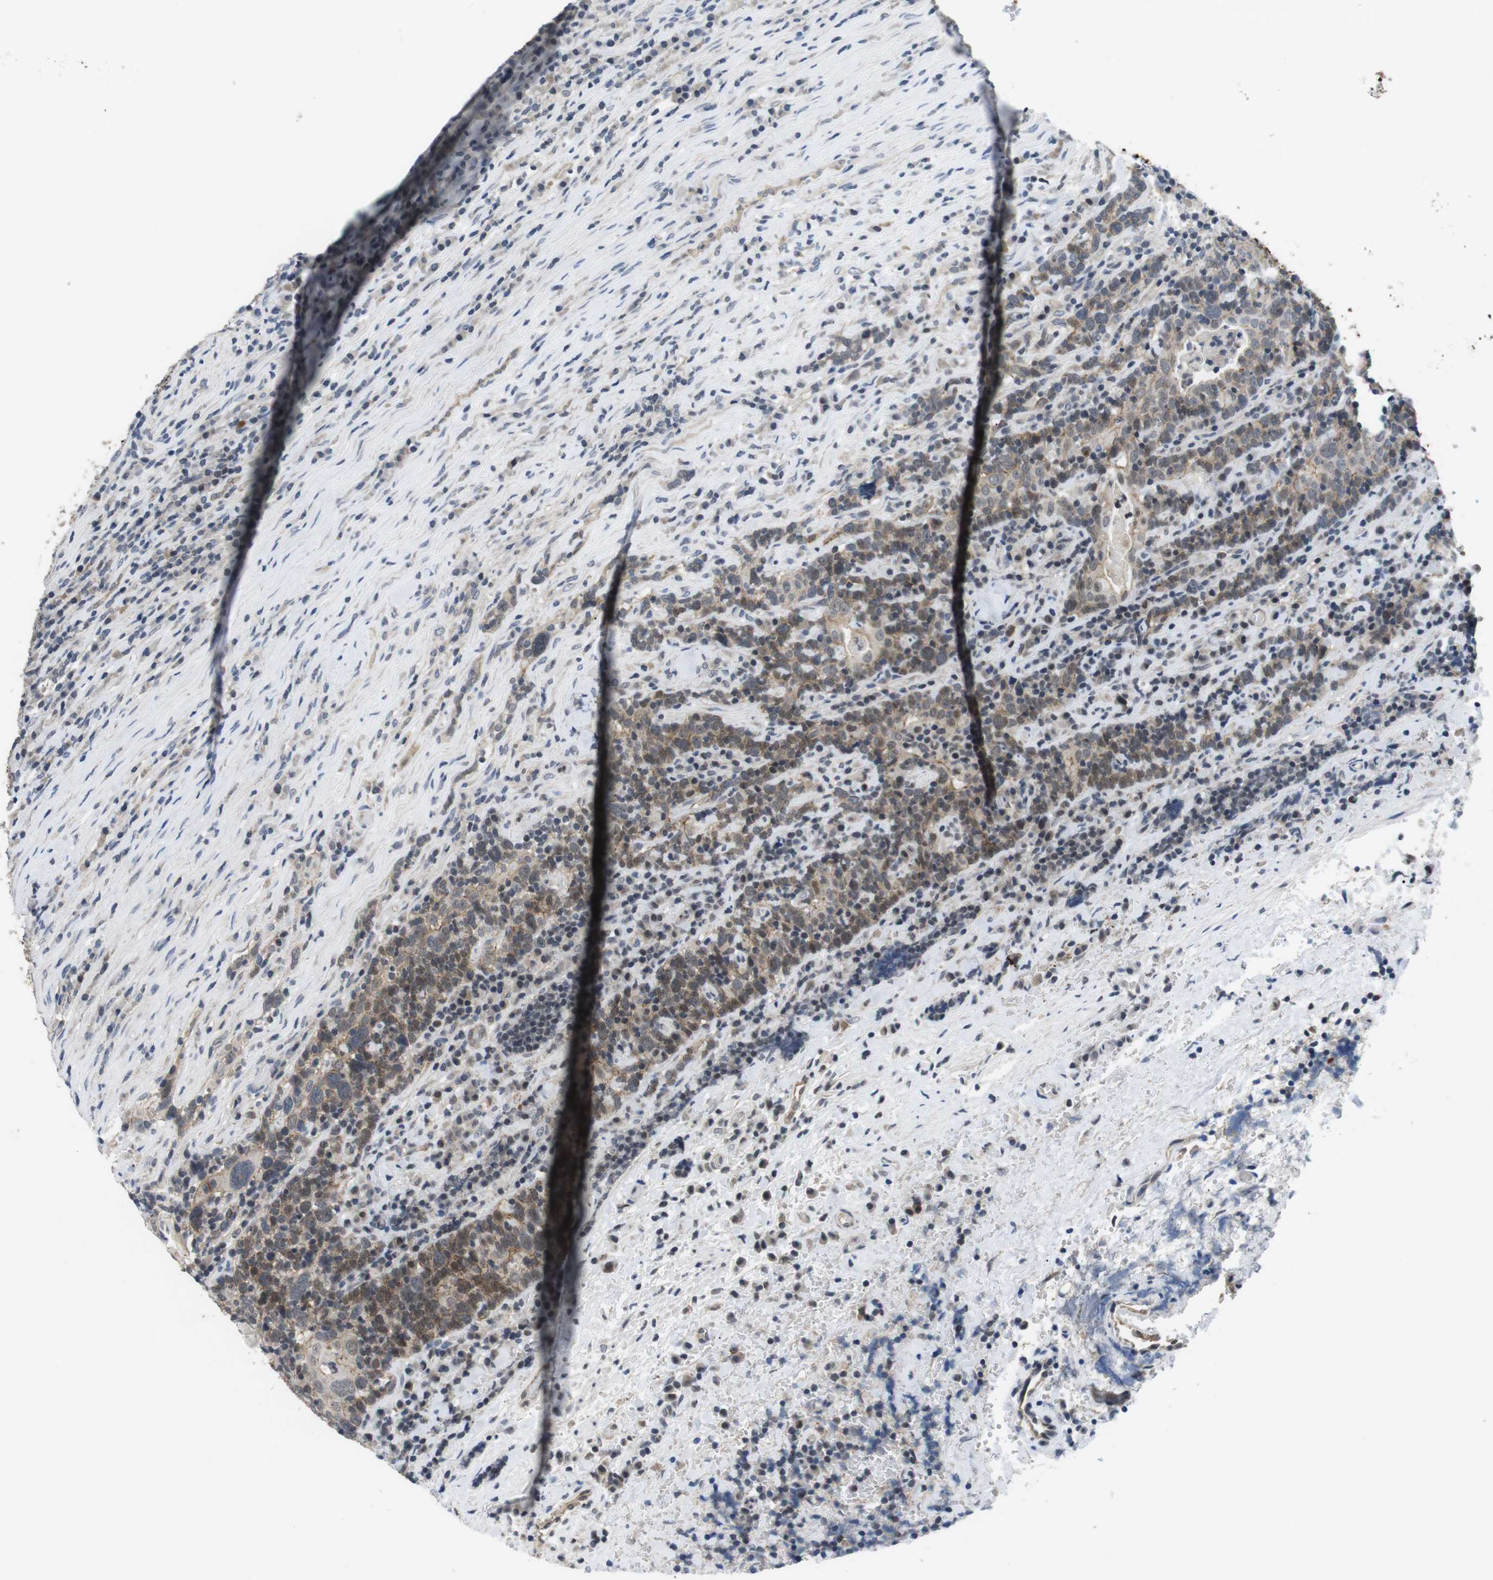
{"staining": {"intensity": "weak", "quantity": ">75%", "location": "cytoplasmic/membranous"}, "tissue": "head and neck cancer", "cell_type": "Tumor cells", "image_type": "cancer", "snomed": [{"axis": "morphology", "description": "Squamous cell carcinoma, NOS"}, {"axis": "morphology", "description": "Squamous cell carcinoma, metastatic, NOS"}, {"axis": "topography", "description": "Lymph node"}, {"axis": "topography", "description": "Head-Neck"}], "caption": "There is low levels of weak cytoplasmic/membranous staining in tumor cells of squamous cell carcinoma (head and neck), as demonstrated by immunohistochemical staining (brown color).", "gene": "NECTIN1", "patient": {"sex": "male", "age": 62}}